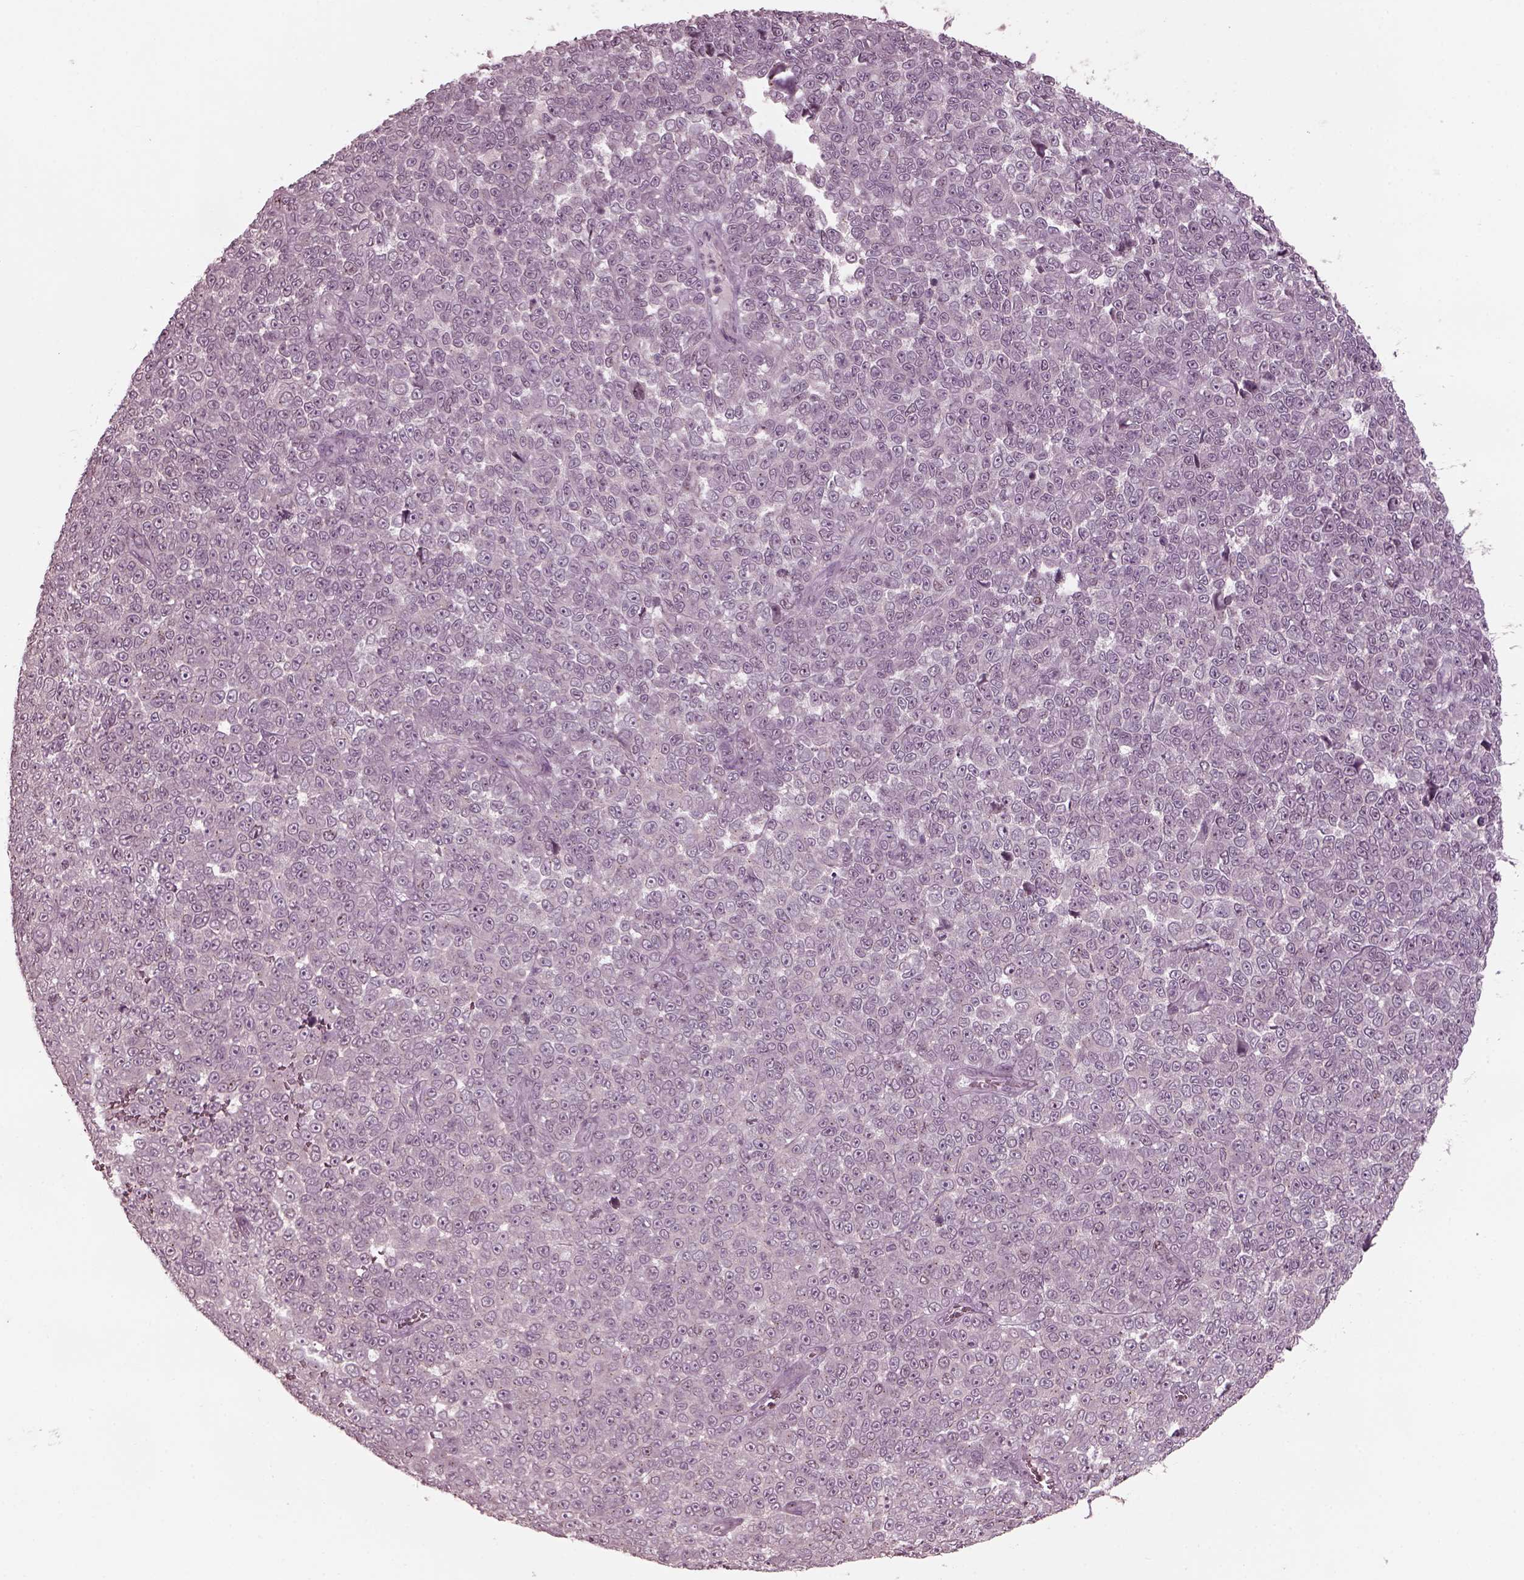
{"staining": {"intensity": "negative", "quantity": "none", "location": "none"}, "tissue": "melanoma", "cell_type": "Tumor cells", "image_type": "cancer", "snomed": [{"axis": "morphology", "description": "Malignant melanoma, NOS"}, {"axis": "topography", "description": "Skin"}], "caption": "This is a image of immunohistochemistry (IHC) staining of melanoma, which shows no expression in tumor cells. (DAB immunohistochemistry, high magnification).", "gene": "SAXO1", "patient": {"sex": "female", "age": 95}}